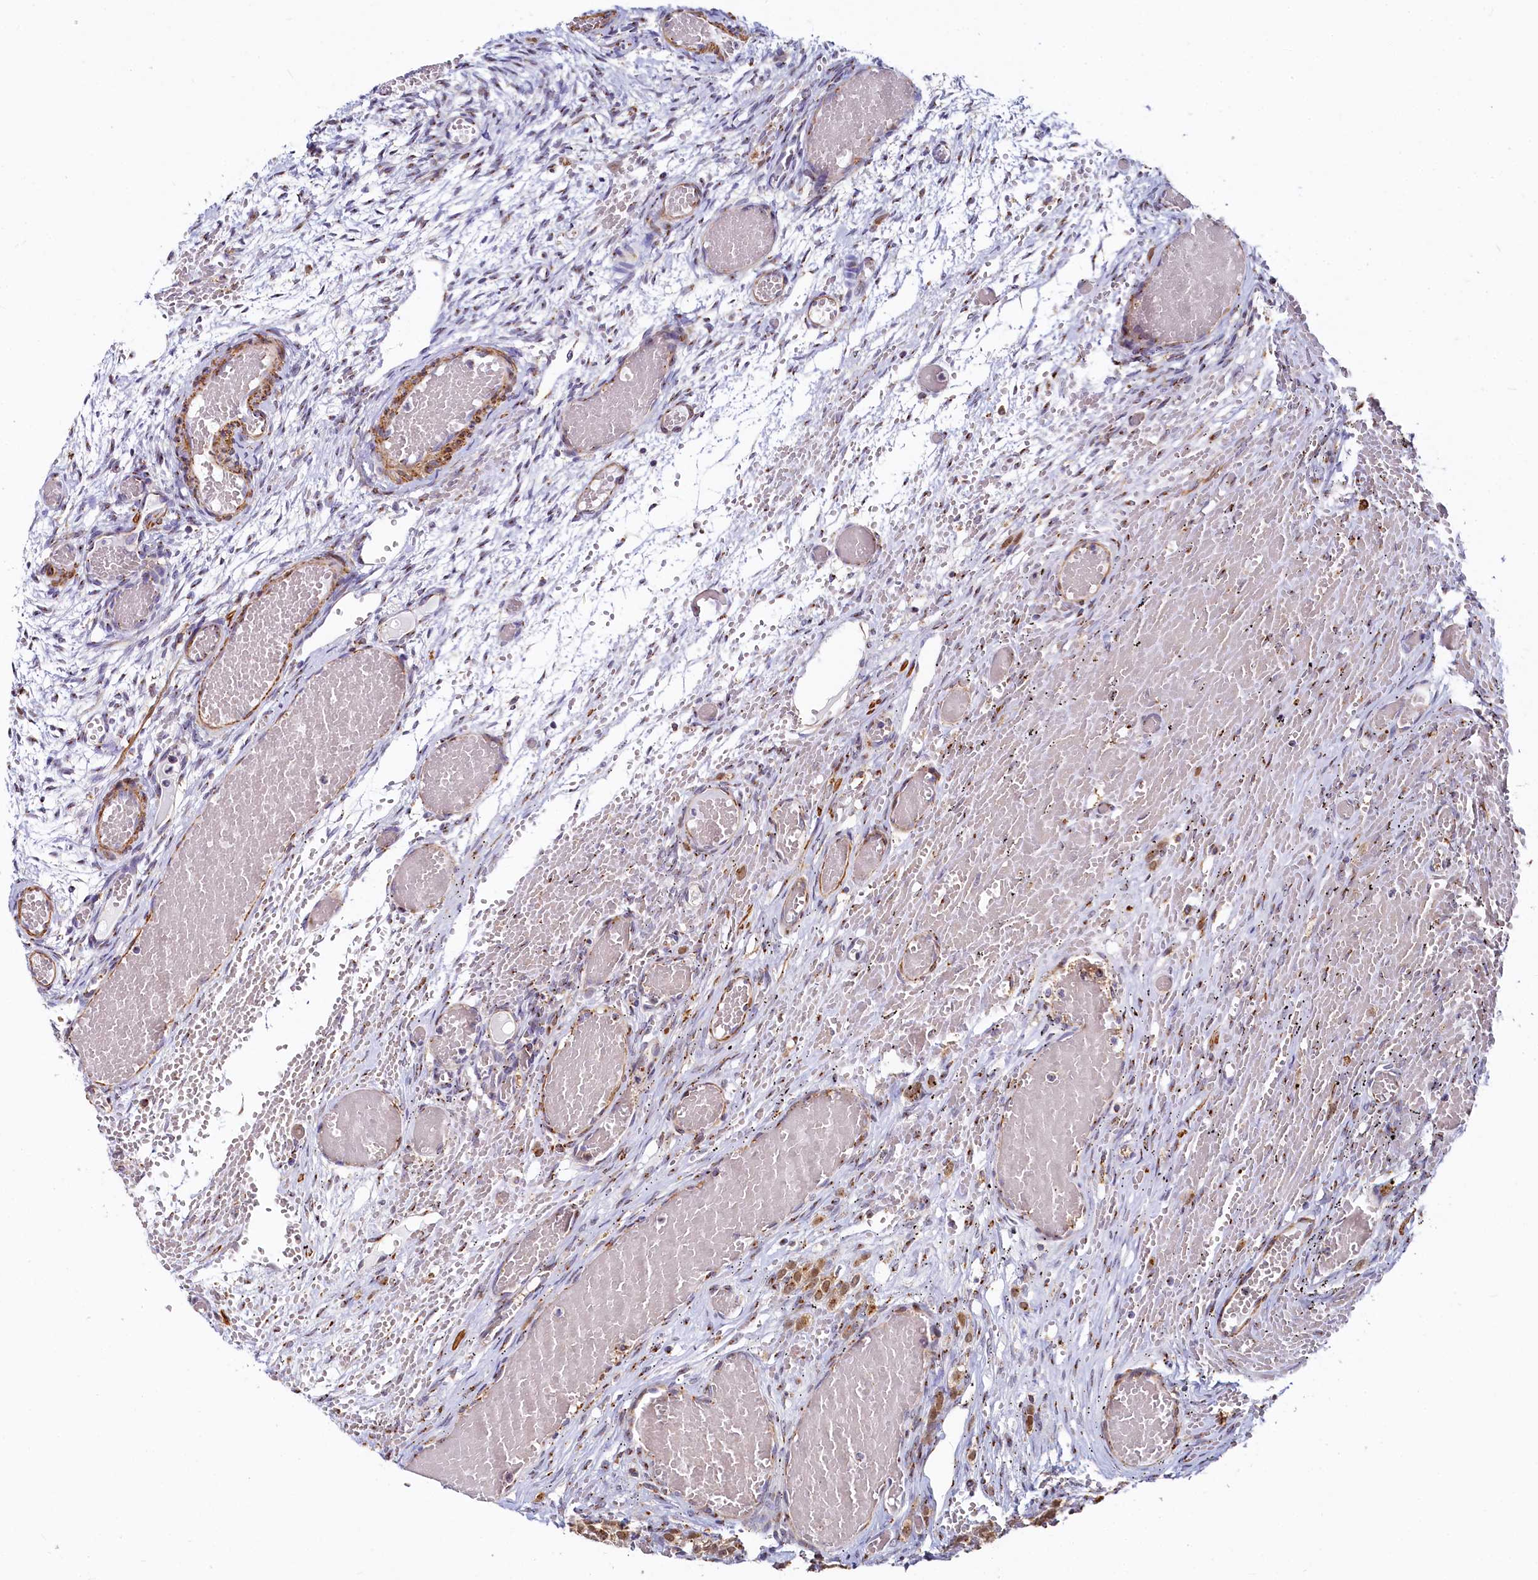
{"staining": {"intensity": "weak", "quantity": ">75%", "location": "cytoplasmic/membranous"}, "tissue": "ovary", "cell_type": "Follicle cells", "image_type": "normal", "snomed": [{"axis": "morphology", "description": "Adenocarcinoma, NOS"}, {"axis": "topography", "description": "Endometrium"}], "caption": "The immunohistochemical stain shows weak cytoplasmic/membranous staining in follicle cells of normal ovary. The staining was performed using DAB to visualize the protein expression in brown, while the nuclei were stained in blue with hematoxylin (Magnification: 20x).", "gene": "BET1L", "patient": {"sex": "female", "age": 32}}